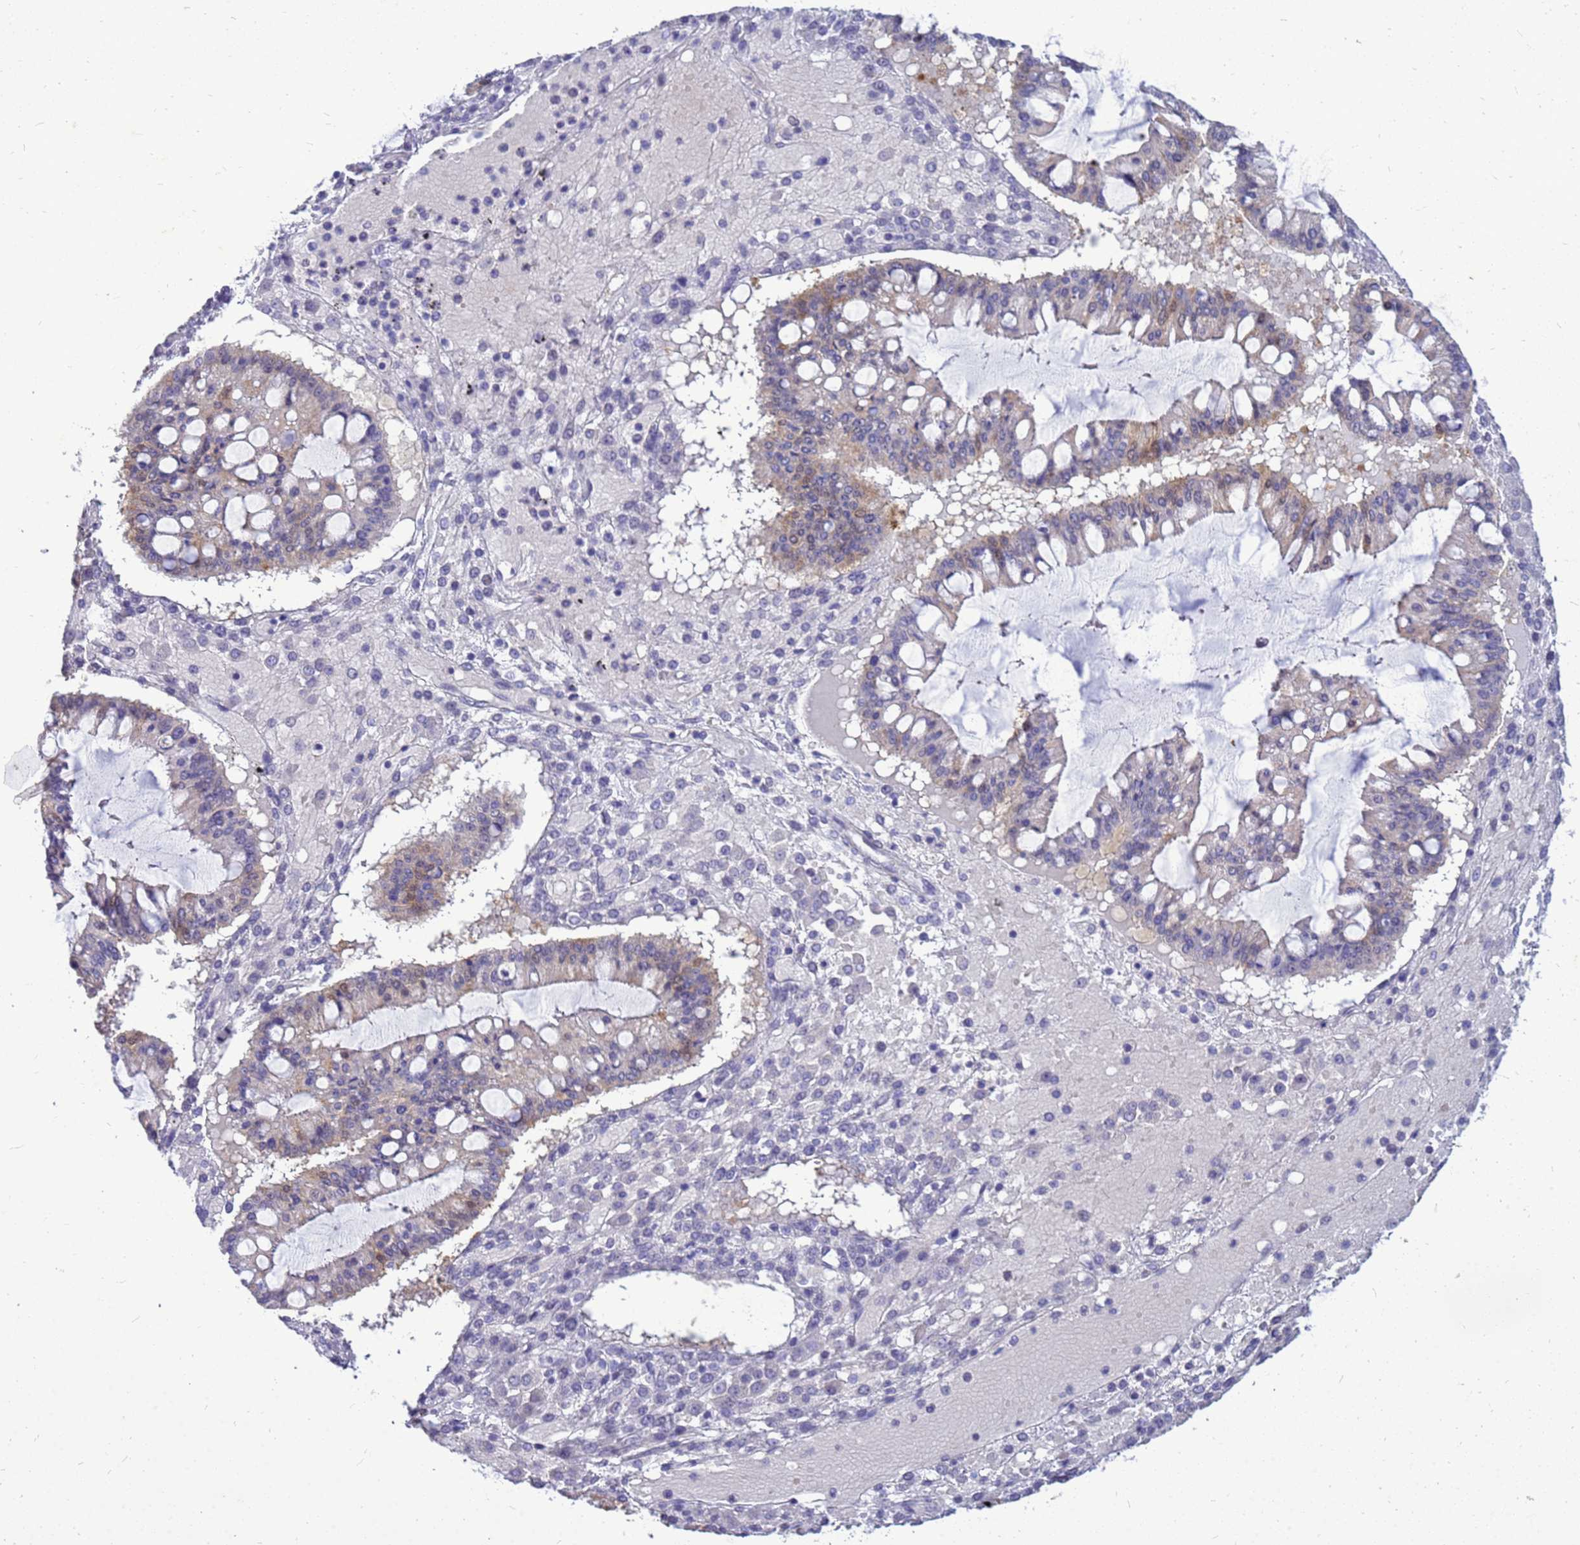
{"staining": {"intensity": "strong", "quantity": "25%-75%", "location": "cytoplasmic/membranous,nuclear"}, "tissue": "ovarian cancer", "cell_type": "Tumor cells", "image_type": "cancer", "snomed": [{"axis": "morphology", "description": "Cystadenocarcinoma, mucinous, NOS"}, {"axis": "topography", "description": "Ovary"}], "caption": "Ovarian cancer stained for a protein (brown) displays strong cytoplasmic/membranous and nuclear positive staining in about 25%-75% of tumor cells.", "gene": "AKR1C1", "patient": {"sex": "female", "age": 73}}